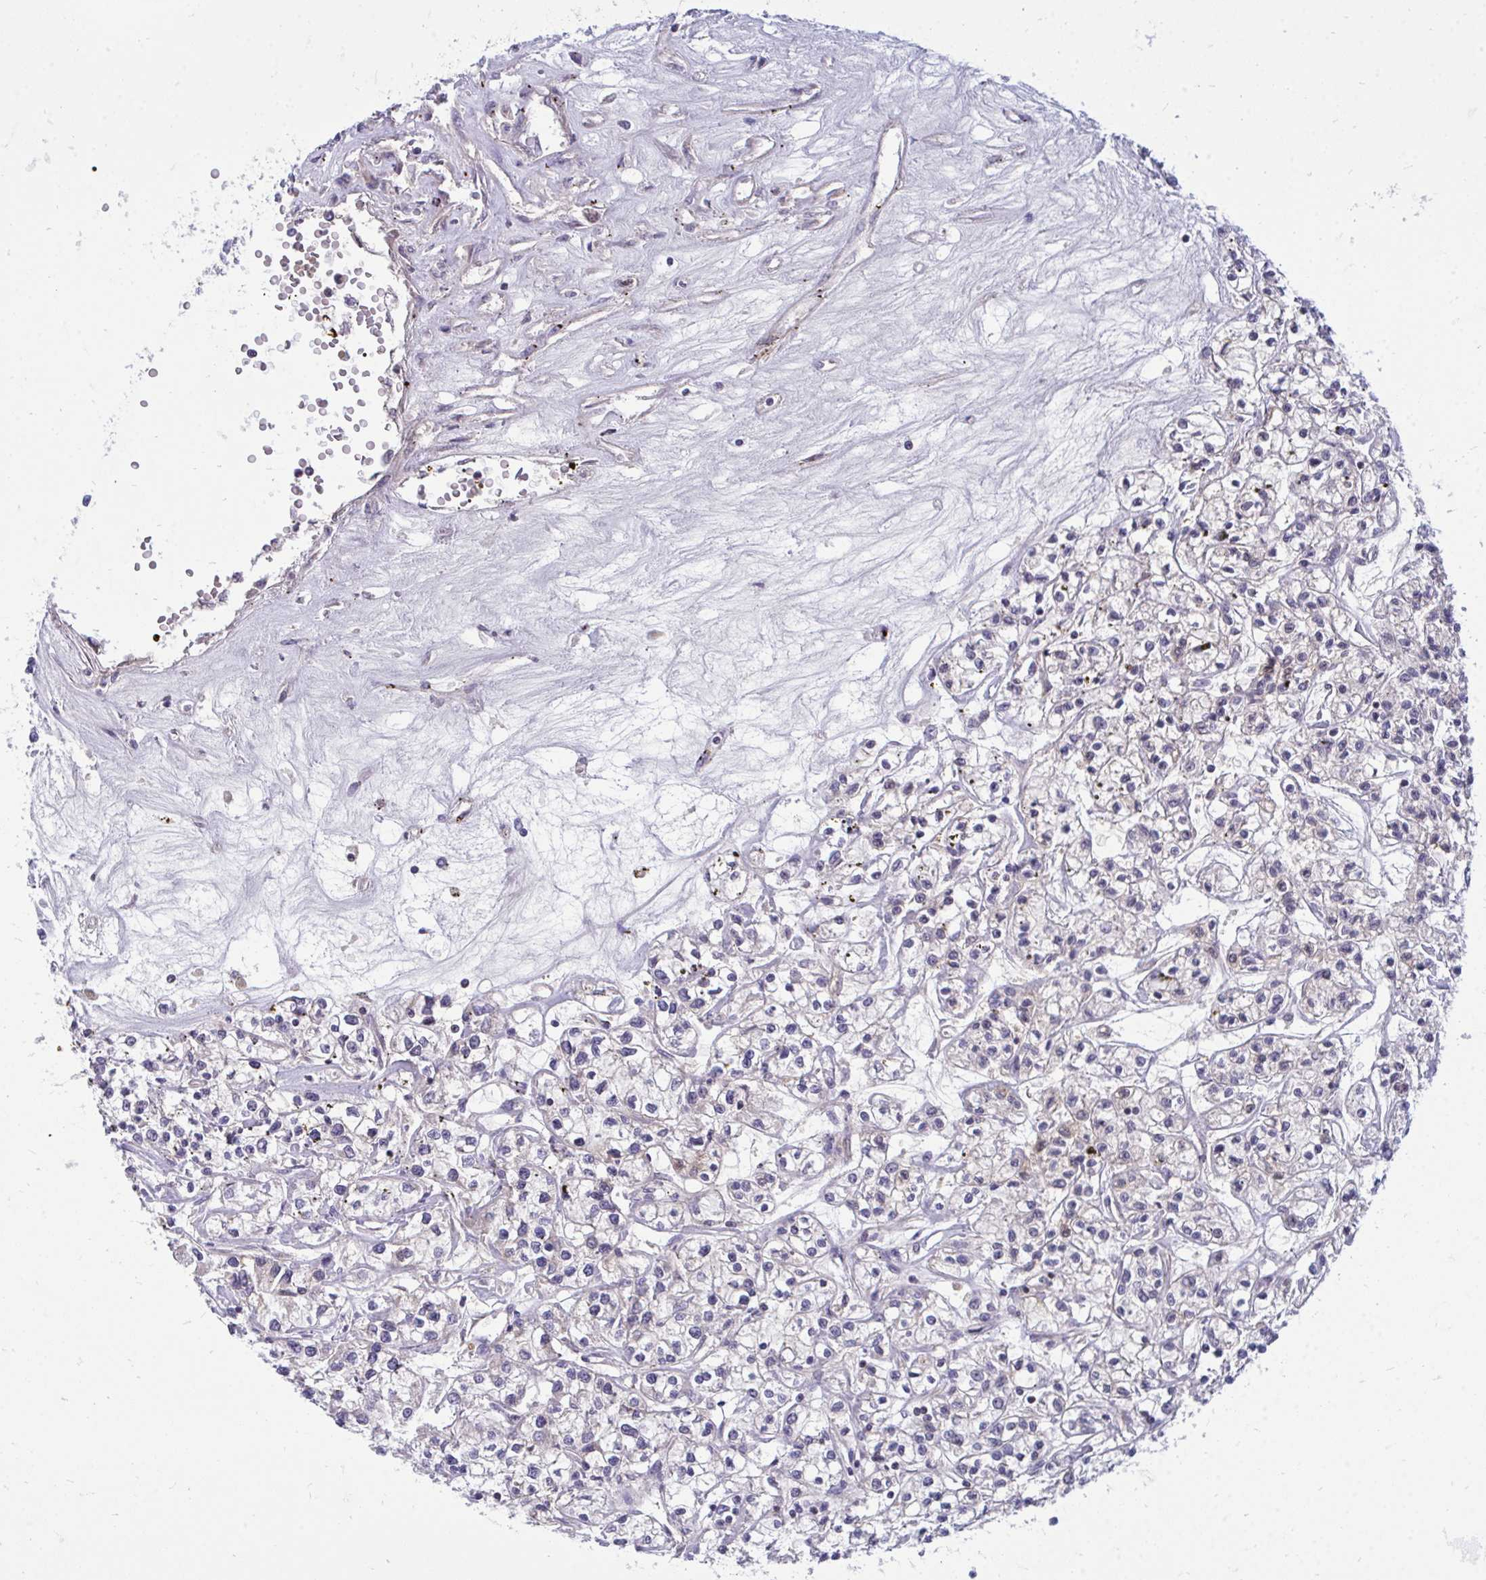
{"staining": {"intensity": "negative", "quantity": "none", "location": "none"}, "tissue": "renal cancer", "cell_type": "Tumor cells", "image_type": "cancer", "snomed": [{"axis": "morphology", "description": "Adenocarcinoma, NOS"}, {"axis": "topography", "description": "Kidney"}], "caption": "This is a photomicrograph of IHC staining of renal adenocarcinoma, which shows no staining in tumor cells.", "gene": "FABP3", "patient": {"sex": "female", "age": 59}}